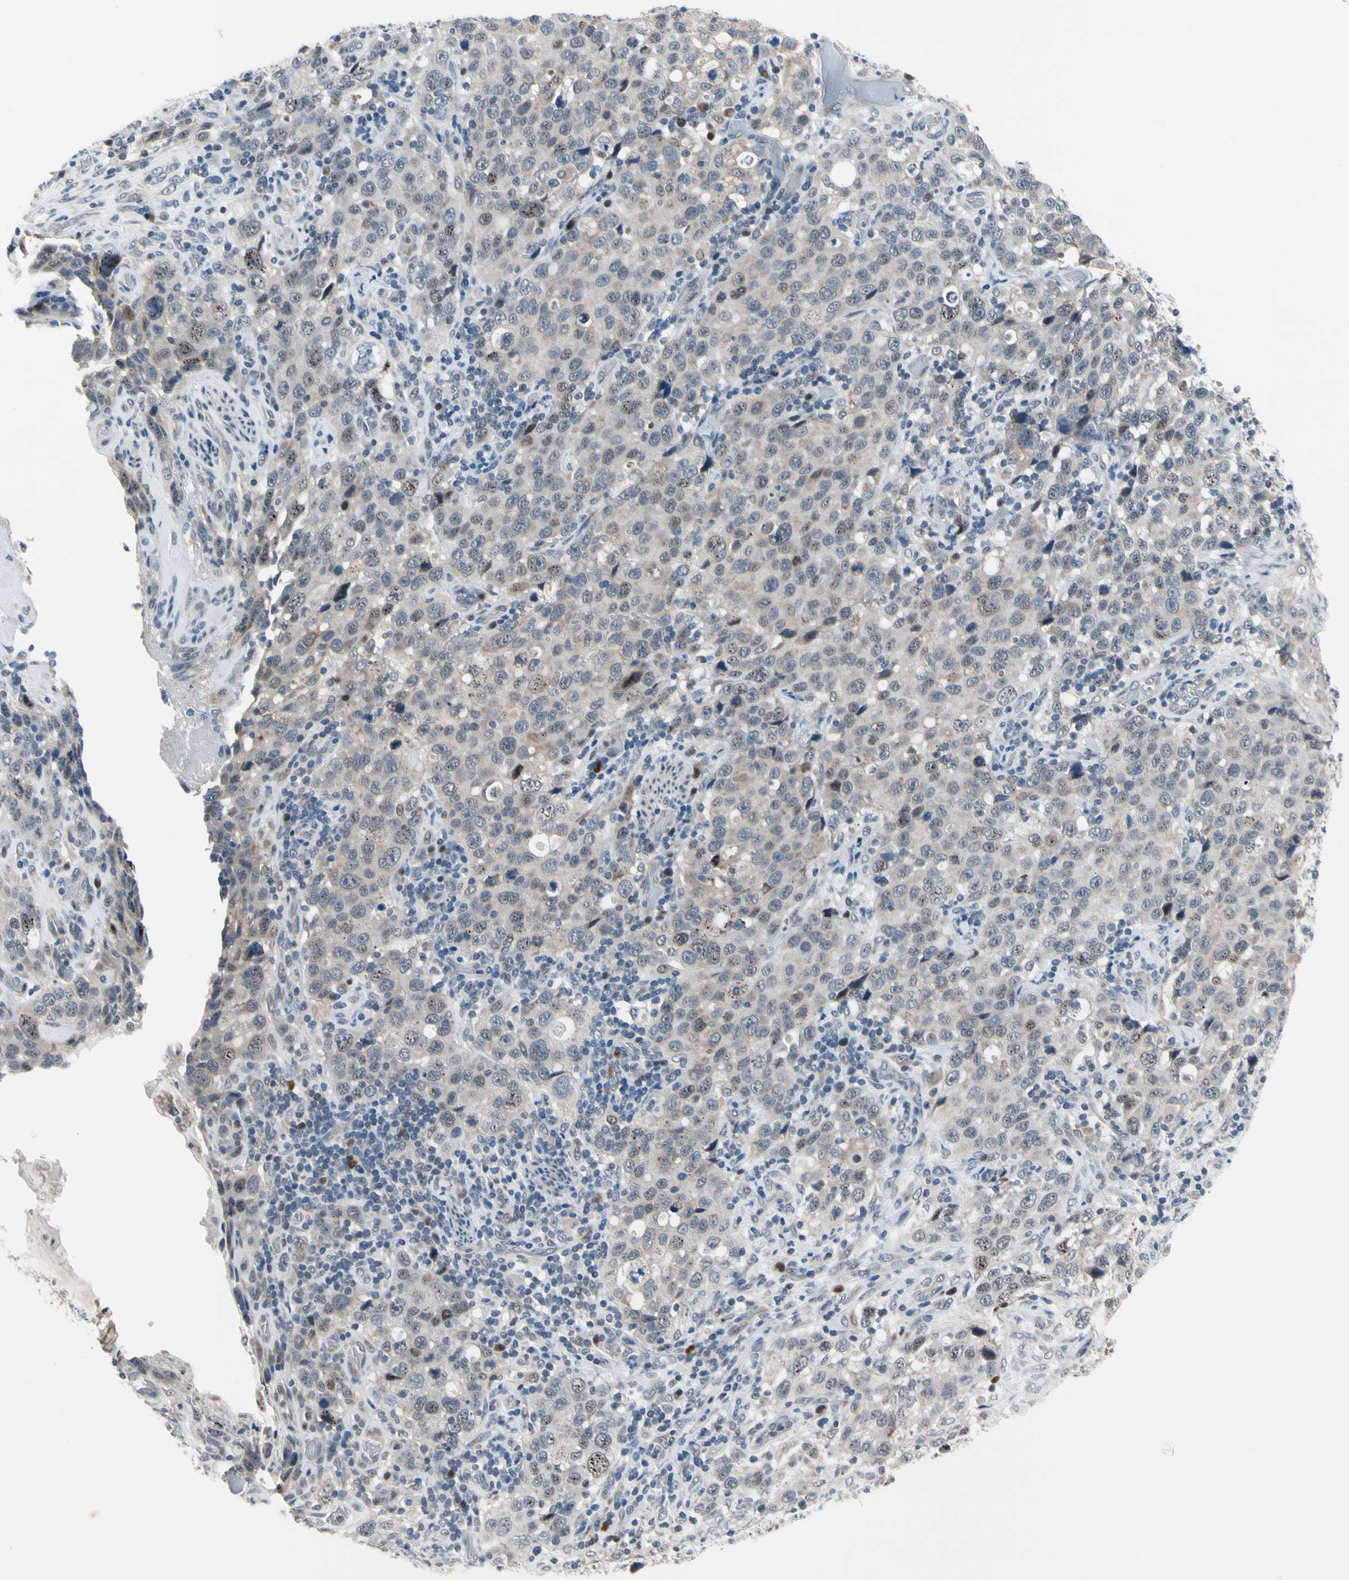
{"staining": {"intensity": "weak", "quantity": ">75%", "location": "cytoplasmic/membranous,nuclear"}, "tissue": "stomach cancer", "cell_type": "Tumor cells", "image_type": "cancer", "snomed": [{"axis": "morphology", "description": "Normal tissue, NOS"}, {"axis": "morphology", "description": "Adenocarcinoma, NOS"}, {"axis": "topography", "description": "Stomach"}], "caption": "A histopathology image of adenocarcinoma (stomach) stained for a protein exhibits weak cytoplasmic/membranous and nuclear brown staining in tumor cells.", "gene": "MARK1", "patient": {"sex": "male", "age": 48}}